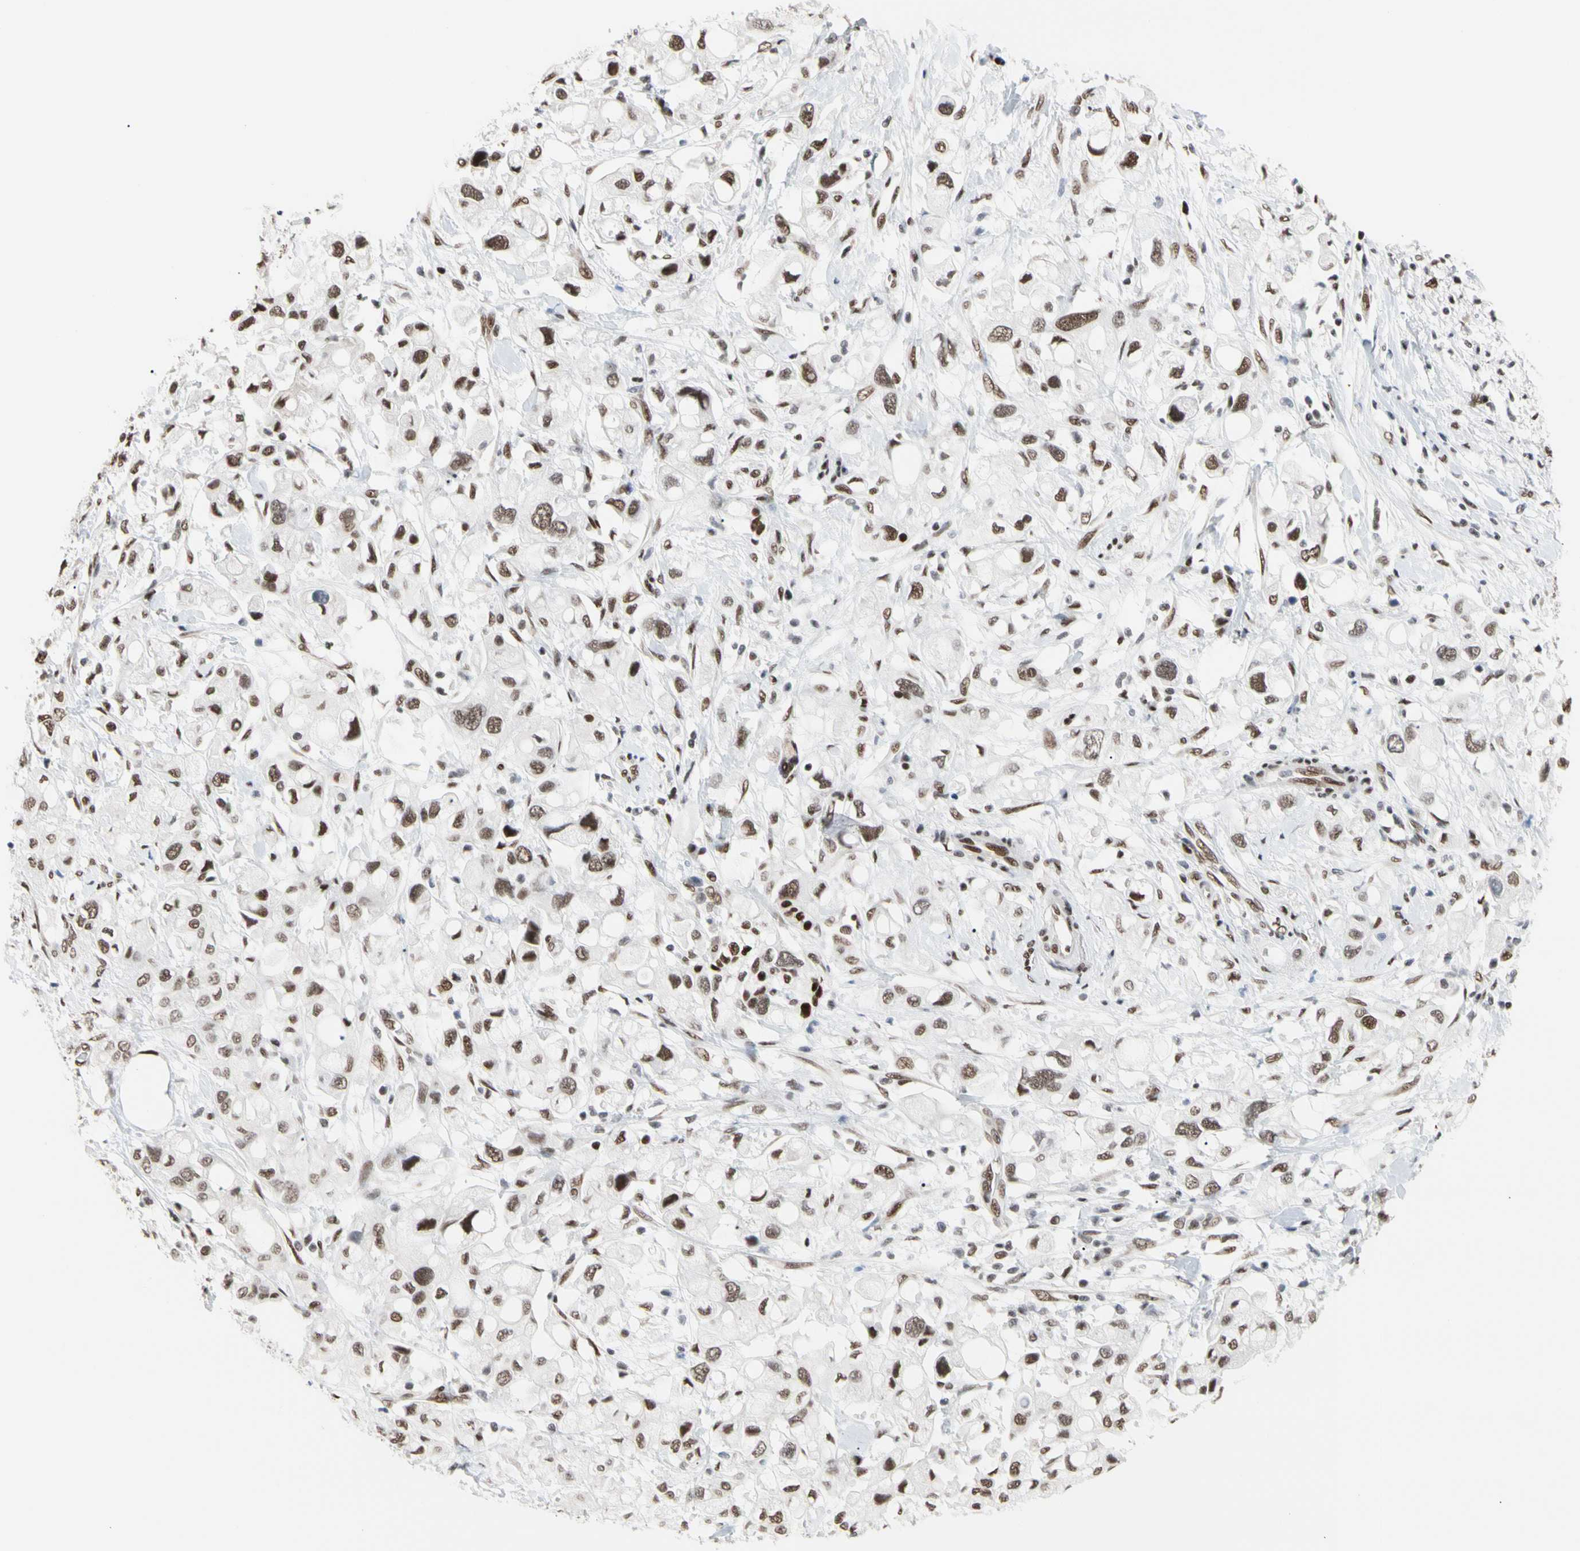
{"staining": {"intensity": "moderate", "quantity": ">75%", "location": "nuclear"}, "tissue": "pancreatic cancer", "cell_type": "Tumor cells", "image_type": "cancer", "snomed": [{"axis": "morphology", "description": "Adenocarcinoma, NOS"}, {"axis": "topography", "description": "Pancreas"}], "caption": "This micrograph exhibits pancreatic adenocarcinoma stained with immunohistochemistry (IHC) to label a protein in brown. The nuclear of tumor cells show moderate positivity for the protein. Nuclei are counter-stained blue.", "gene": "FAM98B", "patient": {"sex": "female", "age": 56}}